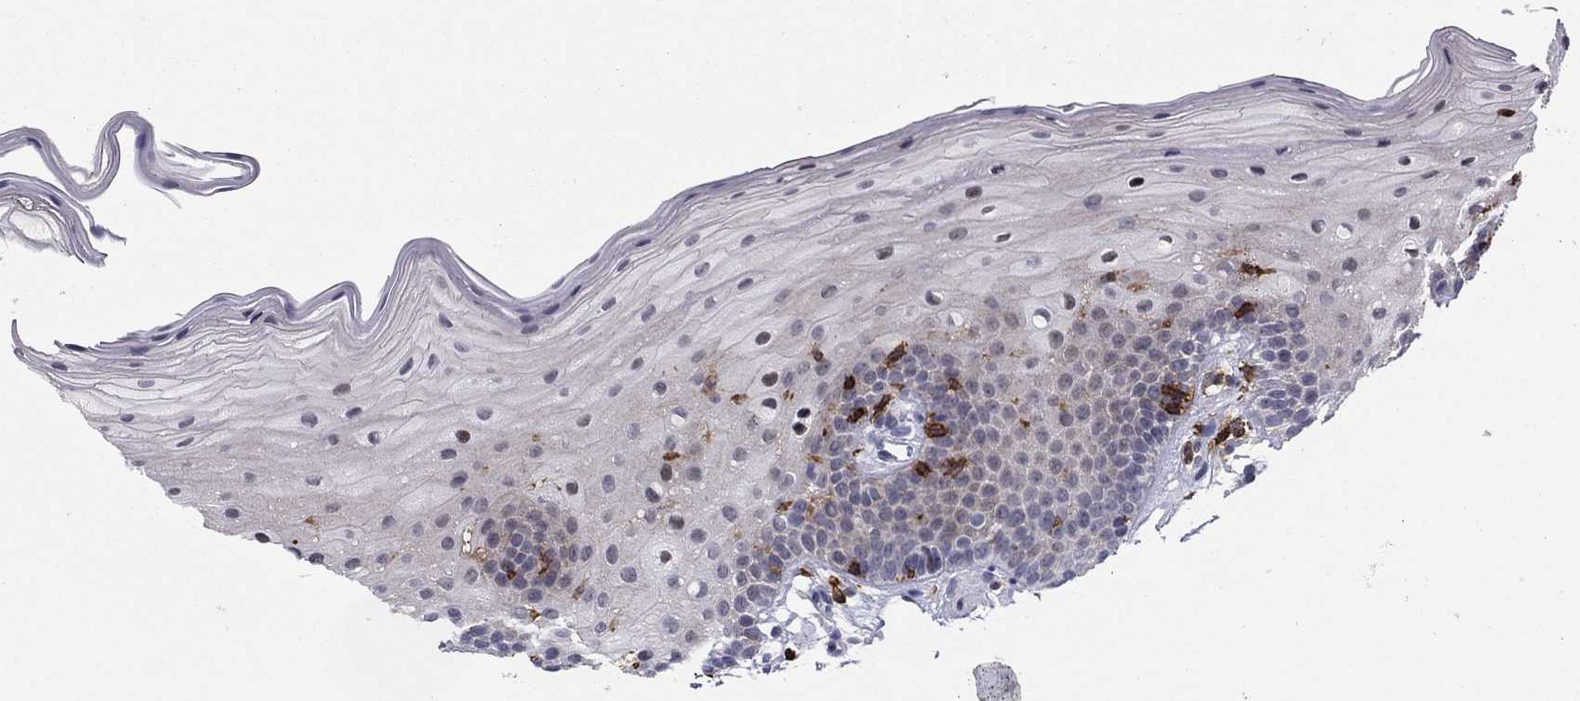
{"staining": {"intensity": "negative", "quantity": "none", "location": "none"}, "tissue": "oral mucosa", "cell_type": "Squamous epithelial cells", "image_type": "normal", "snomed": [{"axis": "morphology", "description": "Normal tissue, NOS"}, {"axis": "topography", "description": "Oral tissue"}, {"axis": "topography", "description": "Tounge, NOS"}], "caption": "The image demonstrates no staining of squamous epithelial cells in normal oral mucosa.", "gene": "ARHGAP27", "patient": {"sex": "female", "age": 83}}